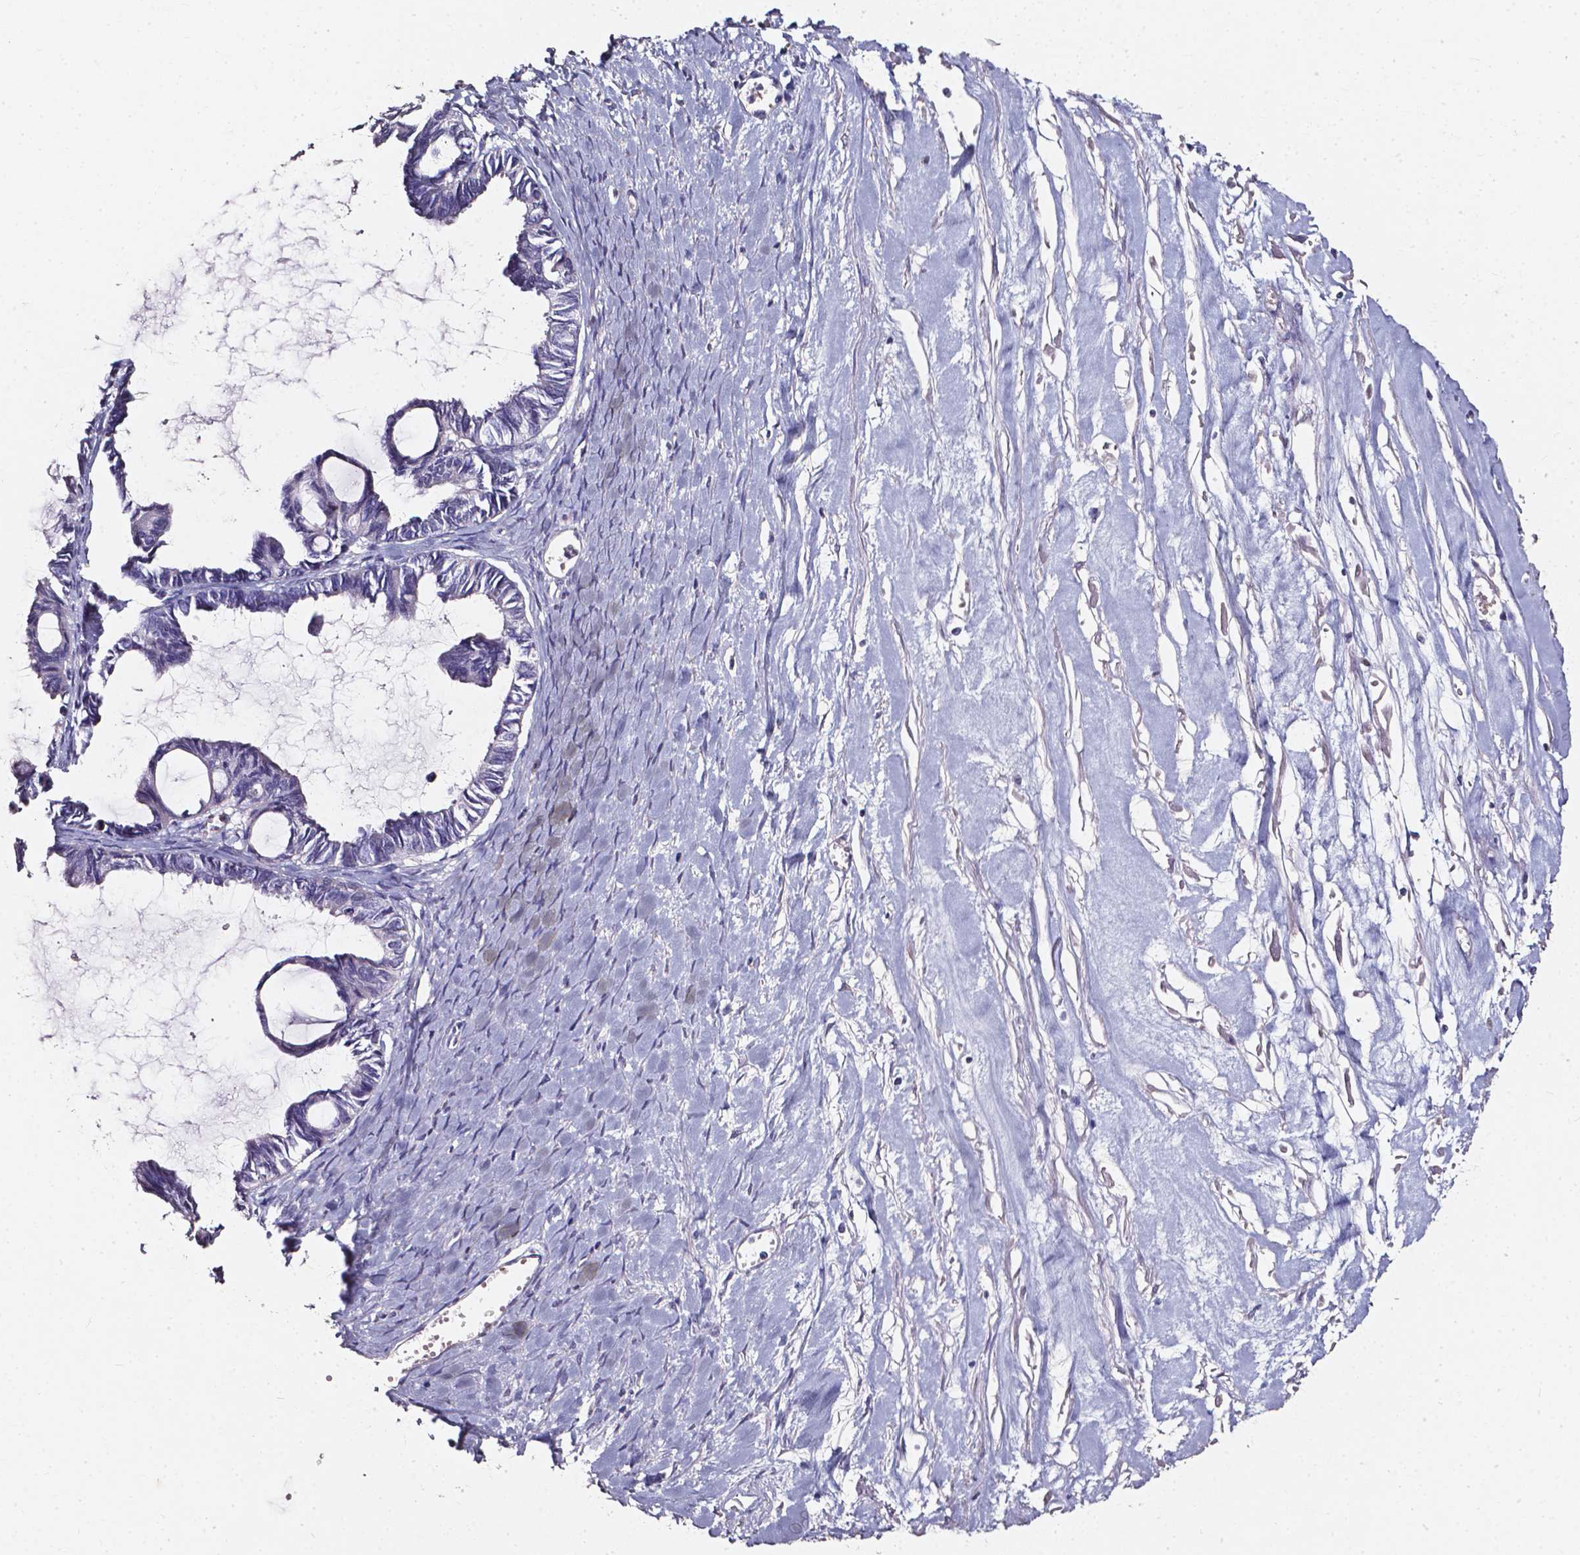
{"staining": {"intensity": "negative", "quantity": "none", "location": "none"}, "tissue": "ovarian cancer", "cell_type": "Tumor cells", "image_type": "cancer", "snomed": [{"axis": "morphology", "description": "Cystadenocarcinoma, mucinous, NOS"}, {"axis": "topography", "description": "Ovary"}], "caption": "The histopathology image shows no significant staining in tumor cells of ovarian cancer (mucinous cystadenocarcinoma).", "gene": "AKR1B10", "patient": {"sex": "female", "age": 61}}